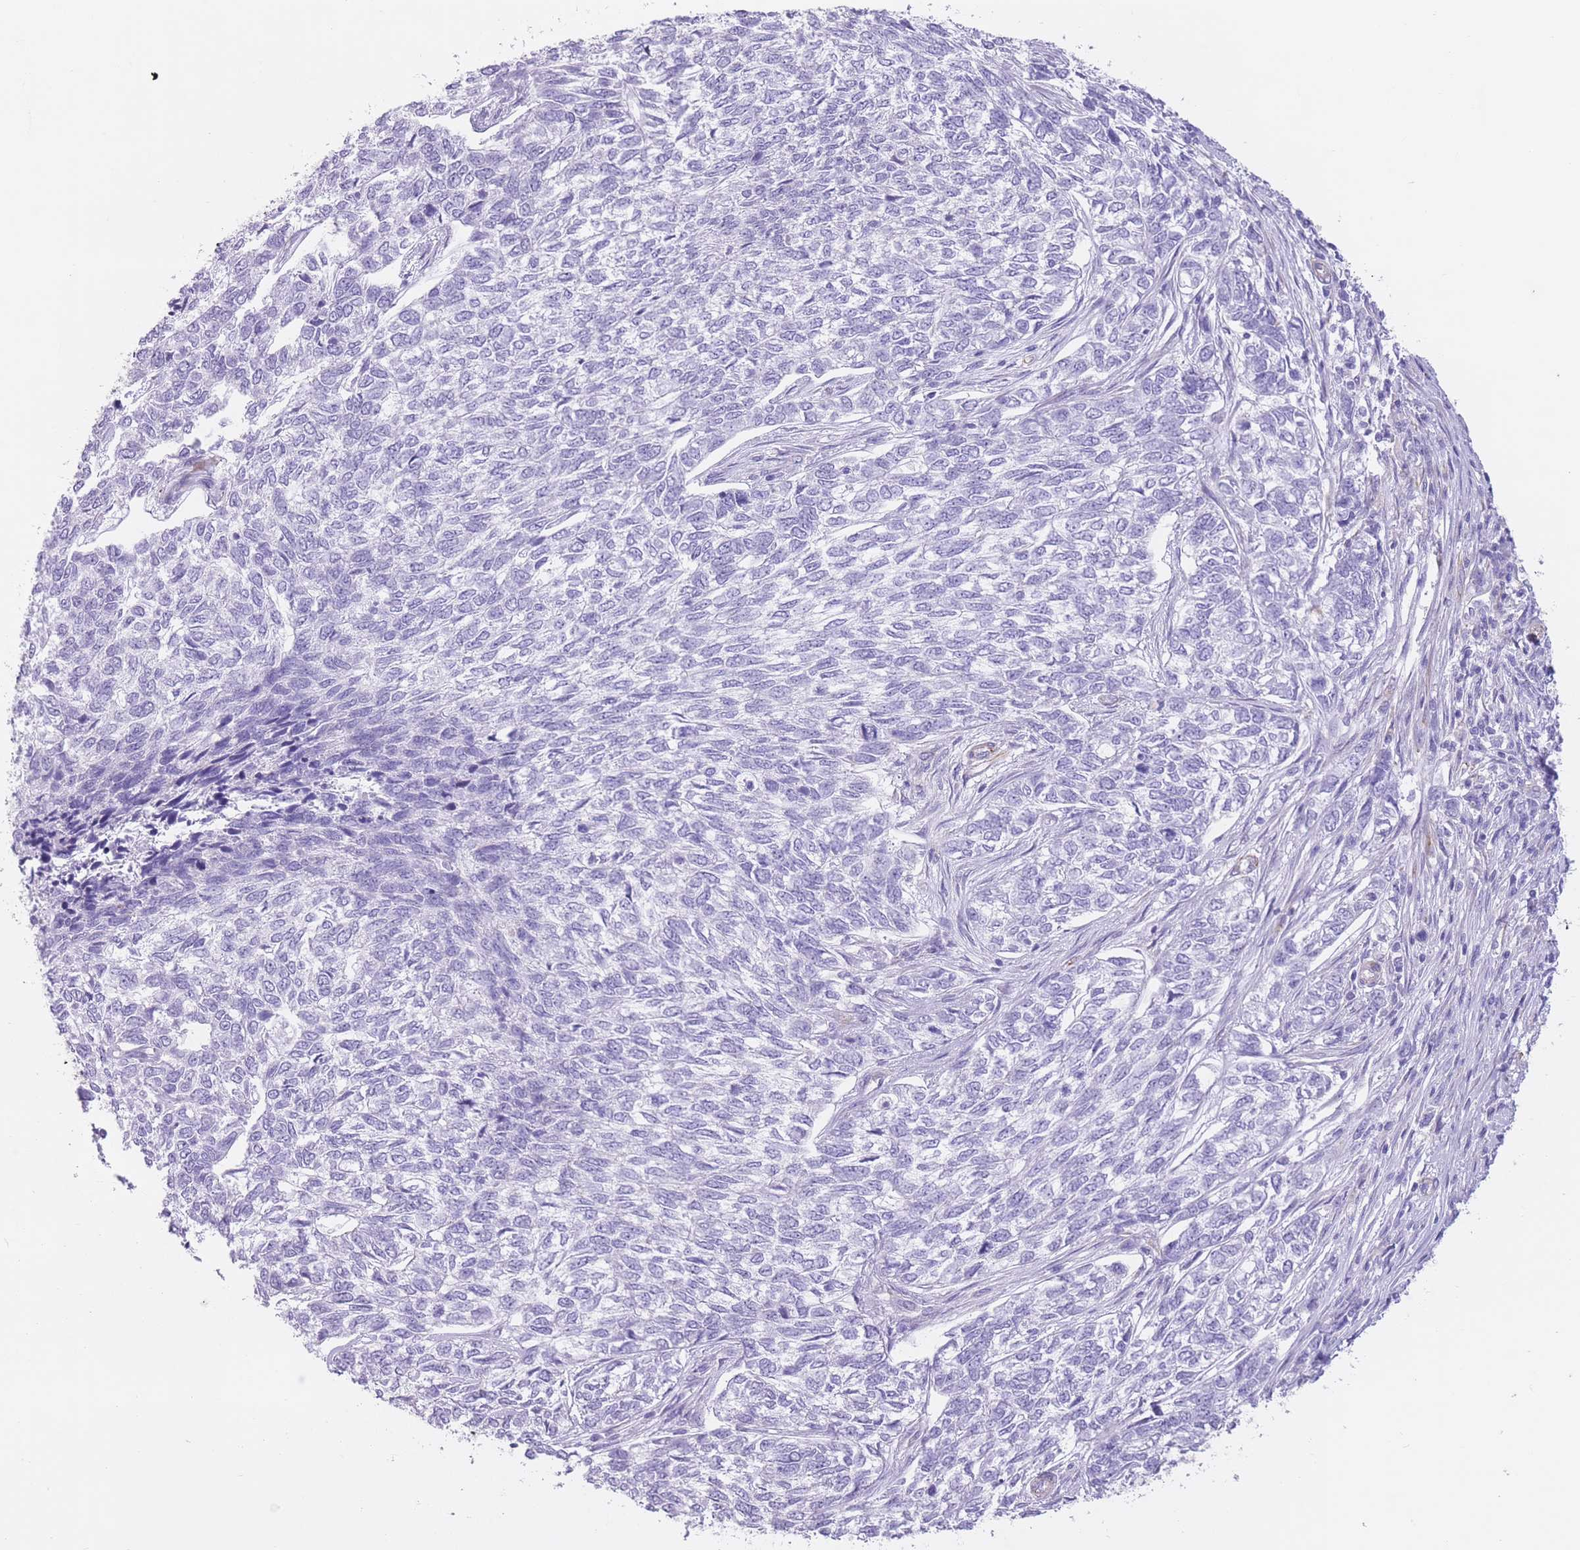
{"staining": {"intensity": "negative", "quantity": "none", "location": "none"}, "tissue": "skin cancer", "cell_type": "Tumor cells", "image_type": "cancer", "snomed": [{"axis": "morphology", "description": "Basal cell carcinoma"}, {"axis": "topography", "description": "Skin"}], "caption": "There is no significant positivity in tumor cells of skin cancer.", "gene": "PTCD1", "patient": {"sex": "female", "age": 65}}